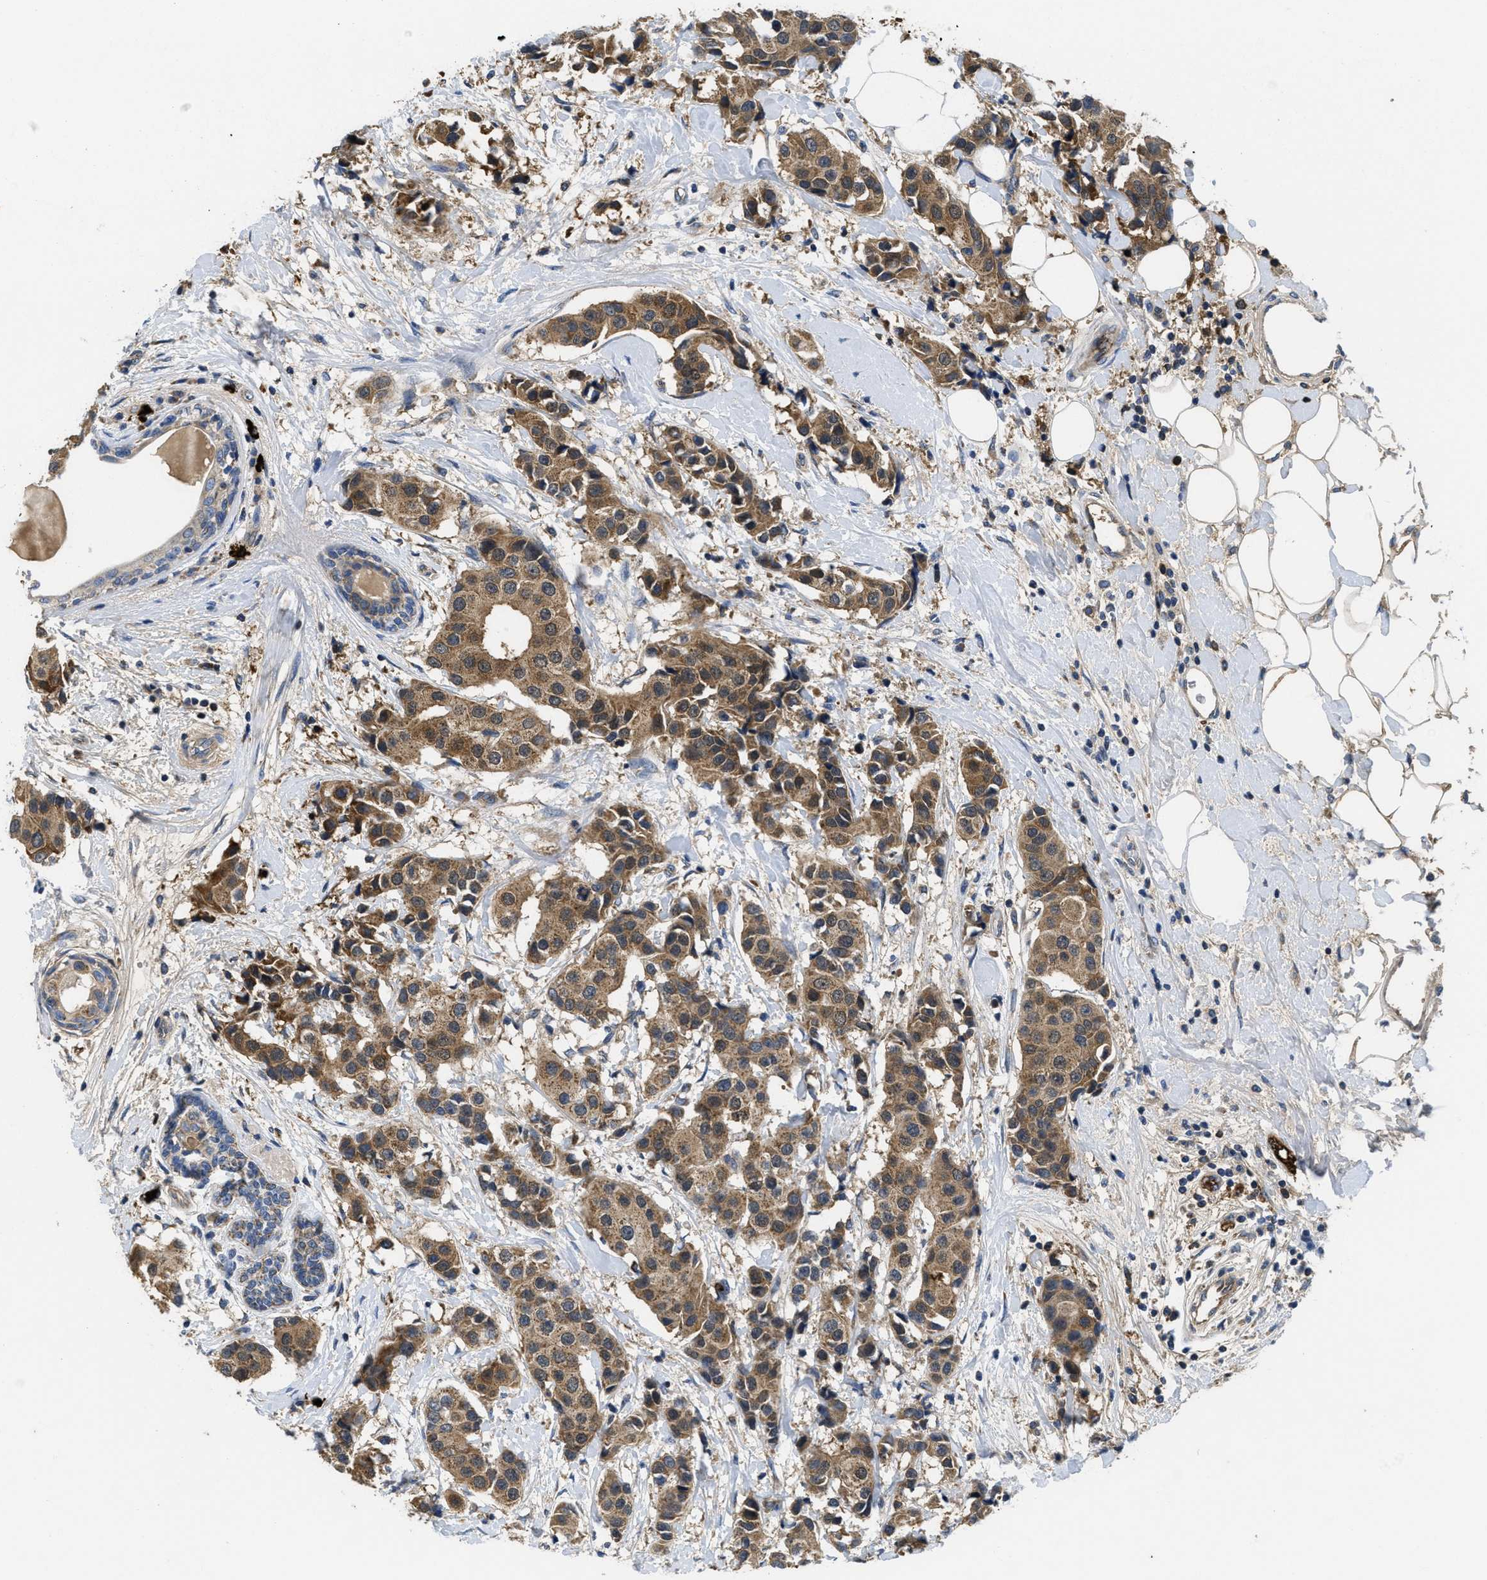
{"staining": {"intensity": "moderate", "quantity": ">75%", "location": "cytoplasmic/membranous"}, "tissue": "breast cancer", "cell_type": "Tumor cells", "image_type": "cancer", "snomed": [{"axis": "morphology", "description": "Normal tissue, NOS"}, {"axis": "morphology", "description": "Duct carcinoma"}, {"axis": "topography", "description": "Breast"}], "caption": "Immunohistochemistry (IHC) (DAB (3,3'-diaminobenzidine)) staining of infiltrating ductal carcinoma (breast) reveals moderate cytoplasmic/membranous protein staining in about >75% of tumor cells.", "gene": "GALK1", "patient": {"sex": "female", "age": 39}}